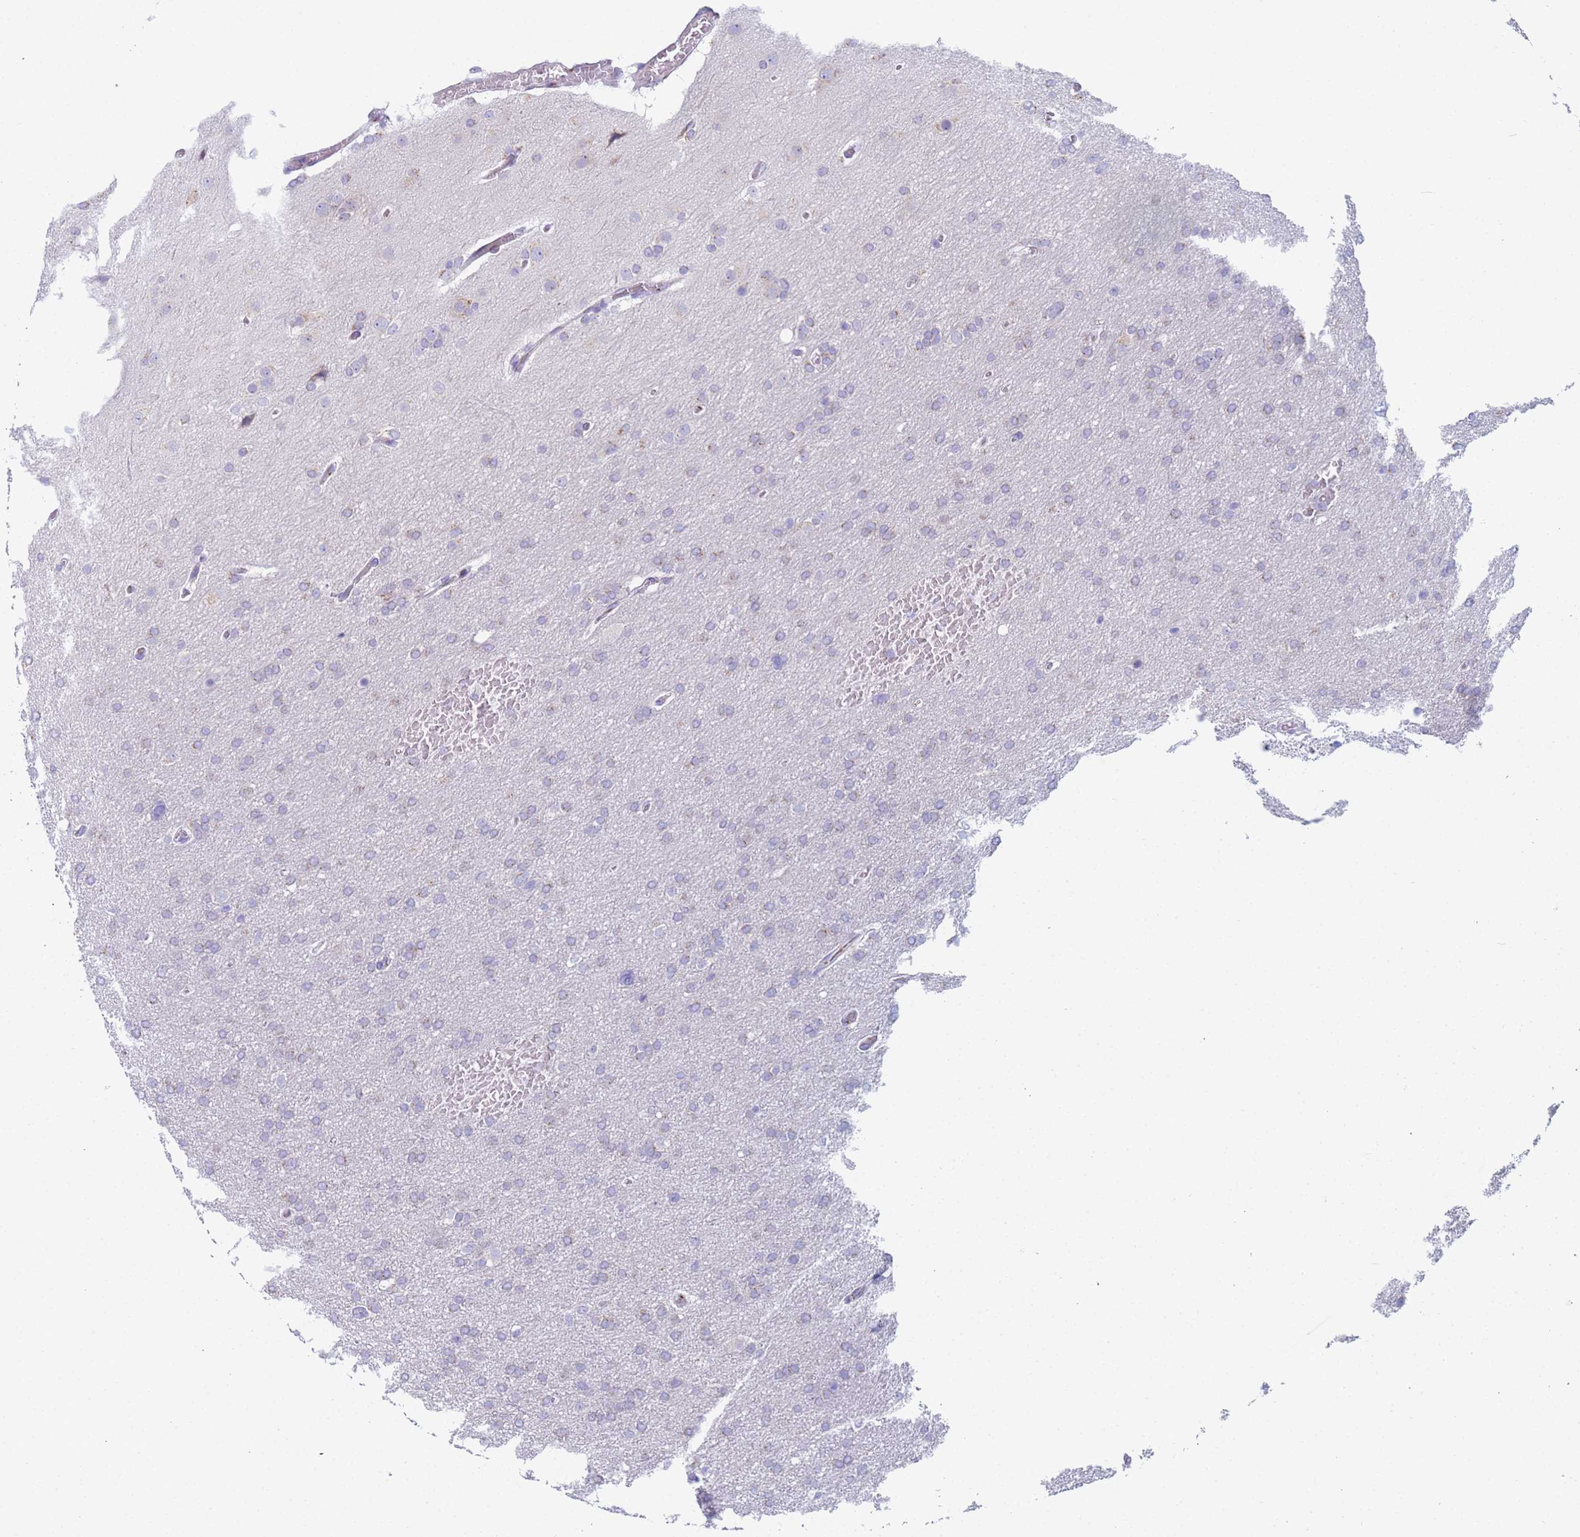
{"staining": {"intensity": "negative", "quantity": "none", "location": "none"}, "tissue": "glioma", "cell_type": "Tumor cells", "image_type": "cancer", "snomed": [{"axis": "morphology", "description": "Glioma, malignant, High grade"}, {"axis": "topography", "description": "Cerebral cortex"}], "caption": "Glioma was stained to show a protein in brown. There is no significant staining in tumor cells. (DAB immunohistochemistry, high magnification).", "gene": "CR1", "patient": {"sex": "female", "age": 36}}